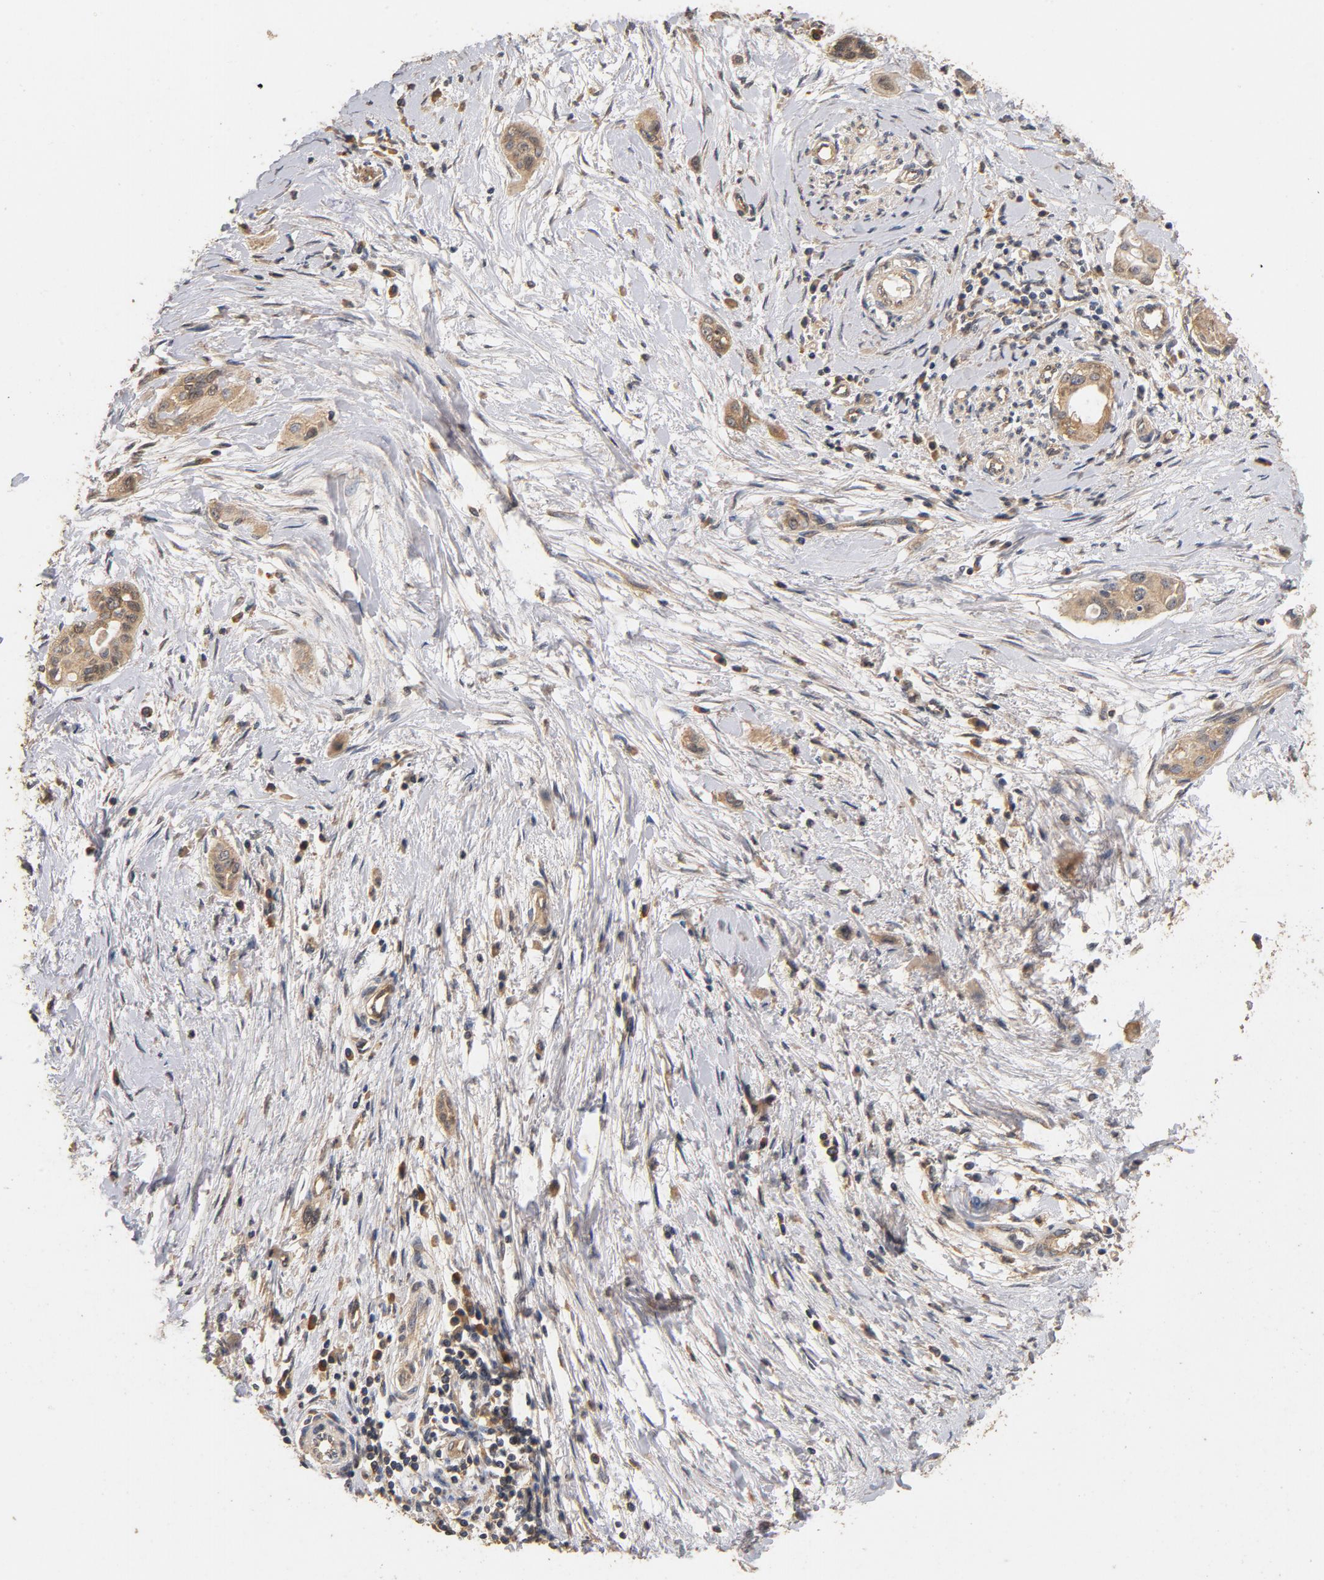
{"staining": {"intensity": "moderate", "quantity": ">75%", "location": "cytoplasmic/membranous"}, "tissue": "pancreatic cancer", "cell_type": "Tumor cells", "image_type": "cancer", "snomed": [{"axis": "morphology", "description": "Adenocarcinoma, NOS"}, {"axis": "topography", "description": "Pancreas"}], "caption": "Pancreatic cancer (adenocarcinoma) stained for a protein shows moderate cytoplasmic/membranous positivity in tumor cells.", "gene": "DDX6", "patient": {"sex": "female", "age": 60}}